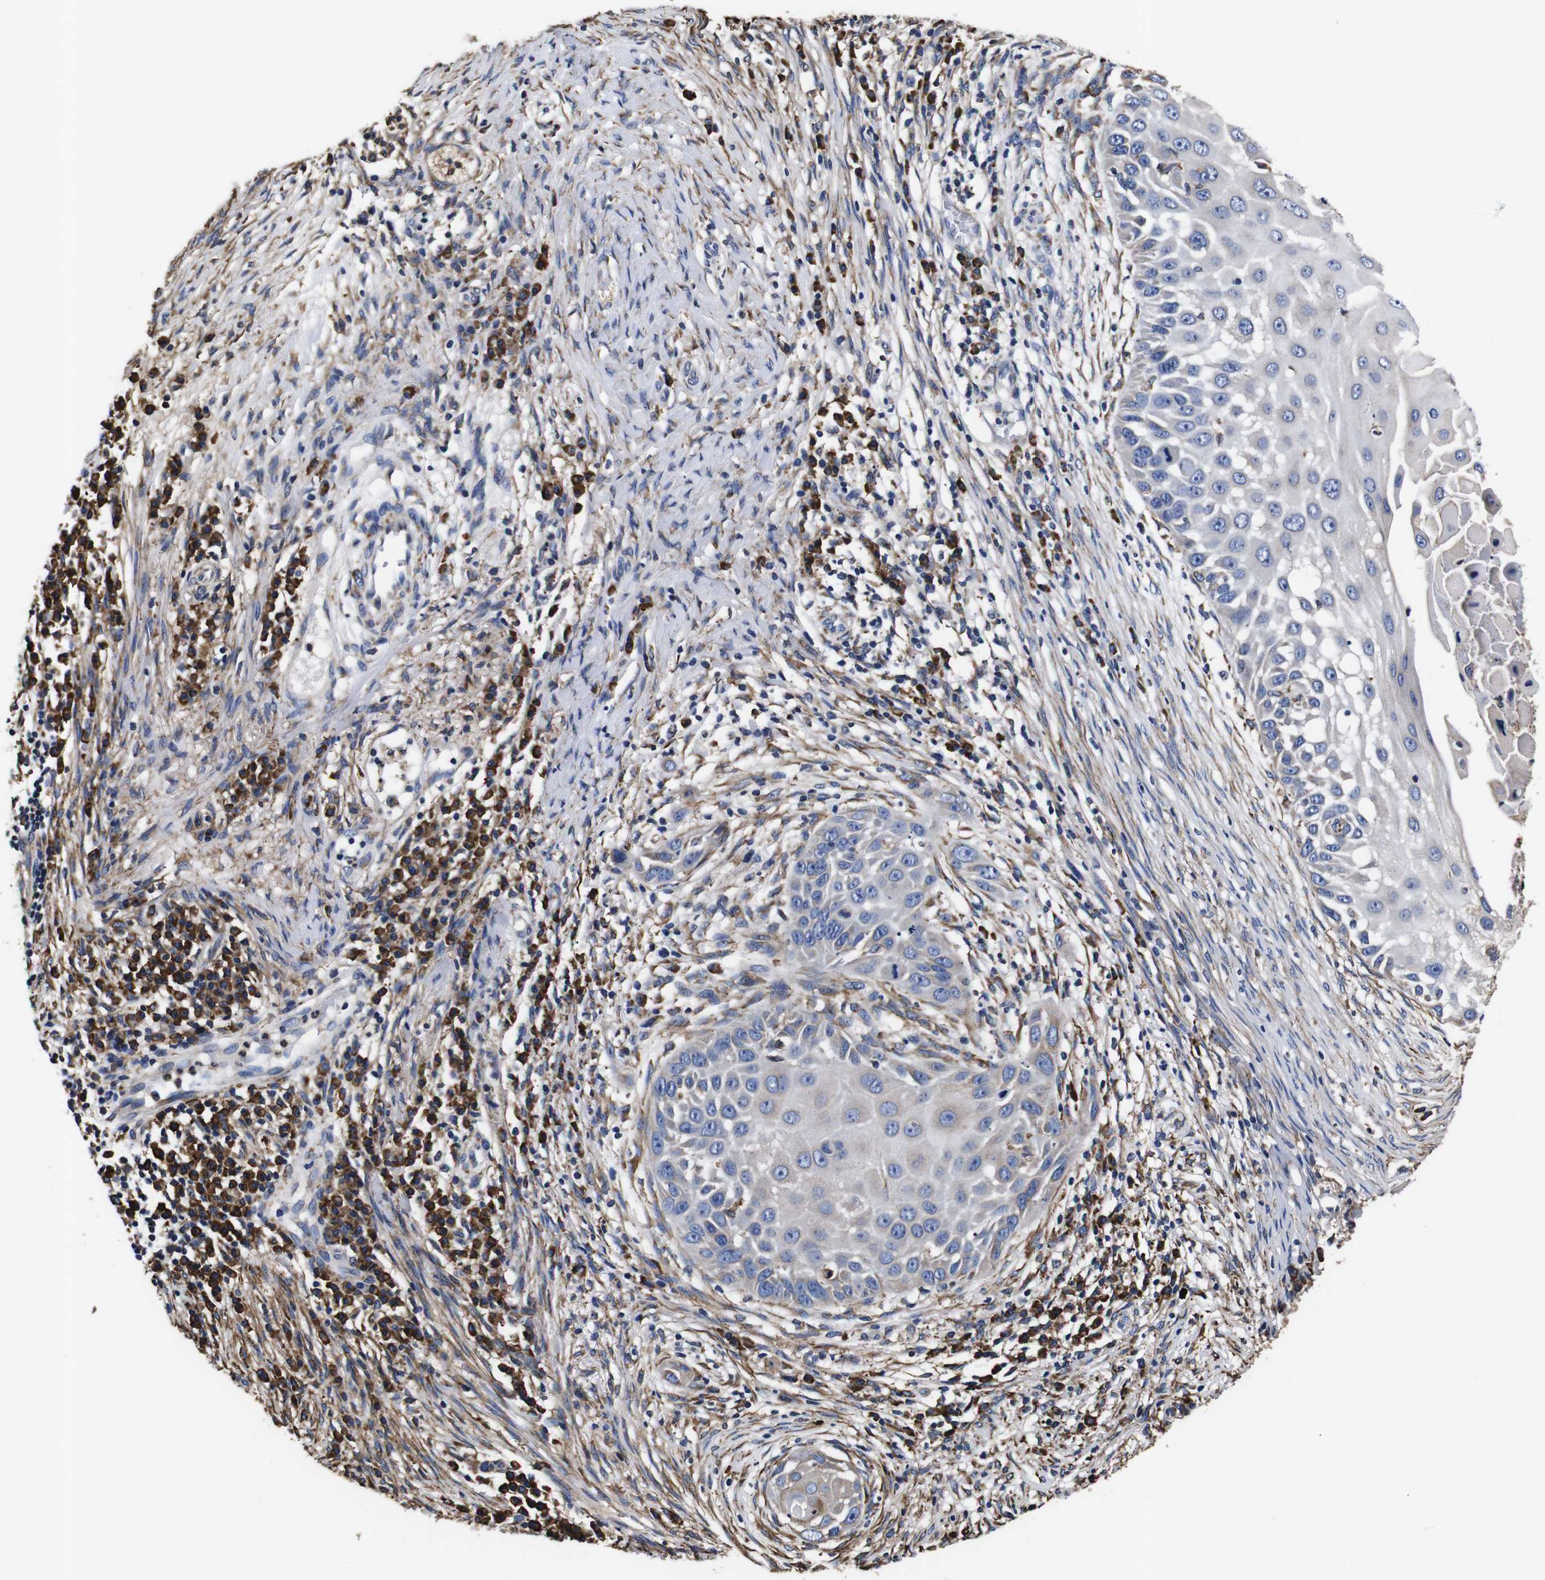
{"staining": {"intensity": "negative", "quantity": "none", "location": "none"}, "tissue": "skin cancer", "cell_type": "Tumor cells", "image_type": "cancer", "snomed": [{"axis": "morphology", "description": "Squamous cell carcinoma, NOS"}, {"axis": "topography", "description": "Skin"}], "caption": "DAB (3,3'-diaminobenzidine) immunohistochemical staining of skin squamous cell carcinoma reveals no significant expression in tumor cells.", "gene": "PPIB", "patient": {"sex": "female", "age": 44}}